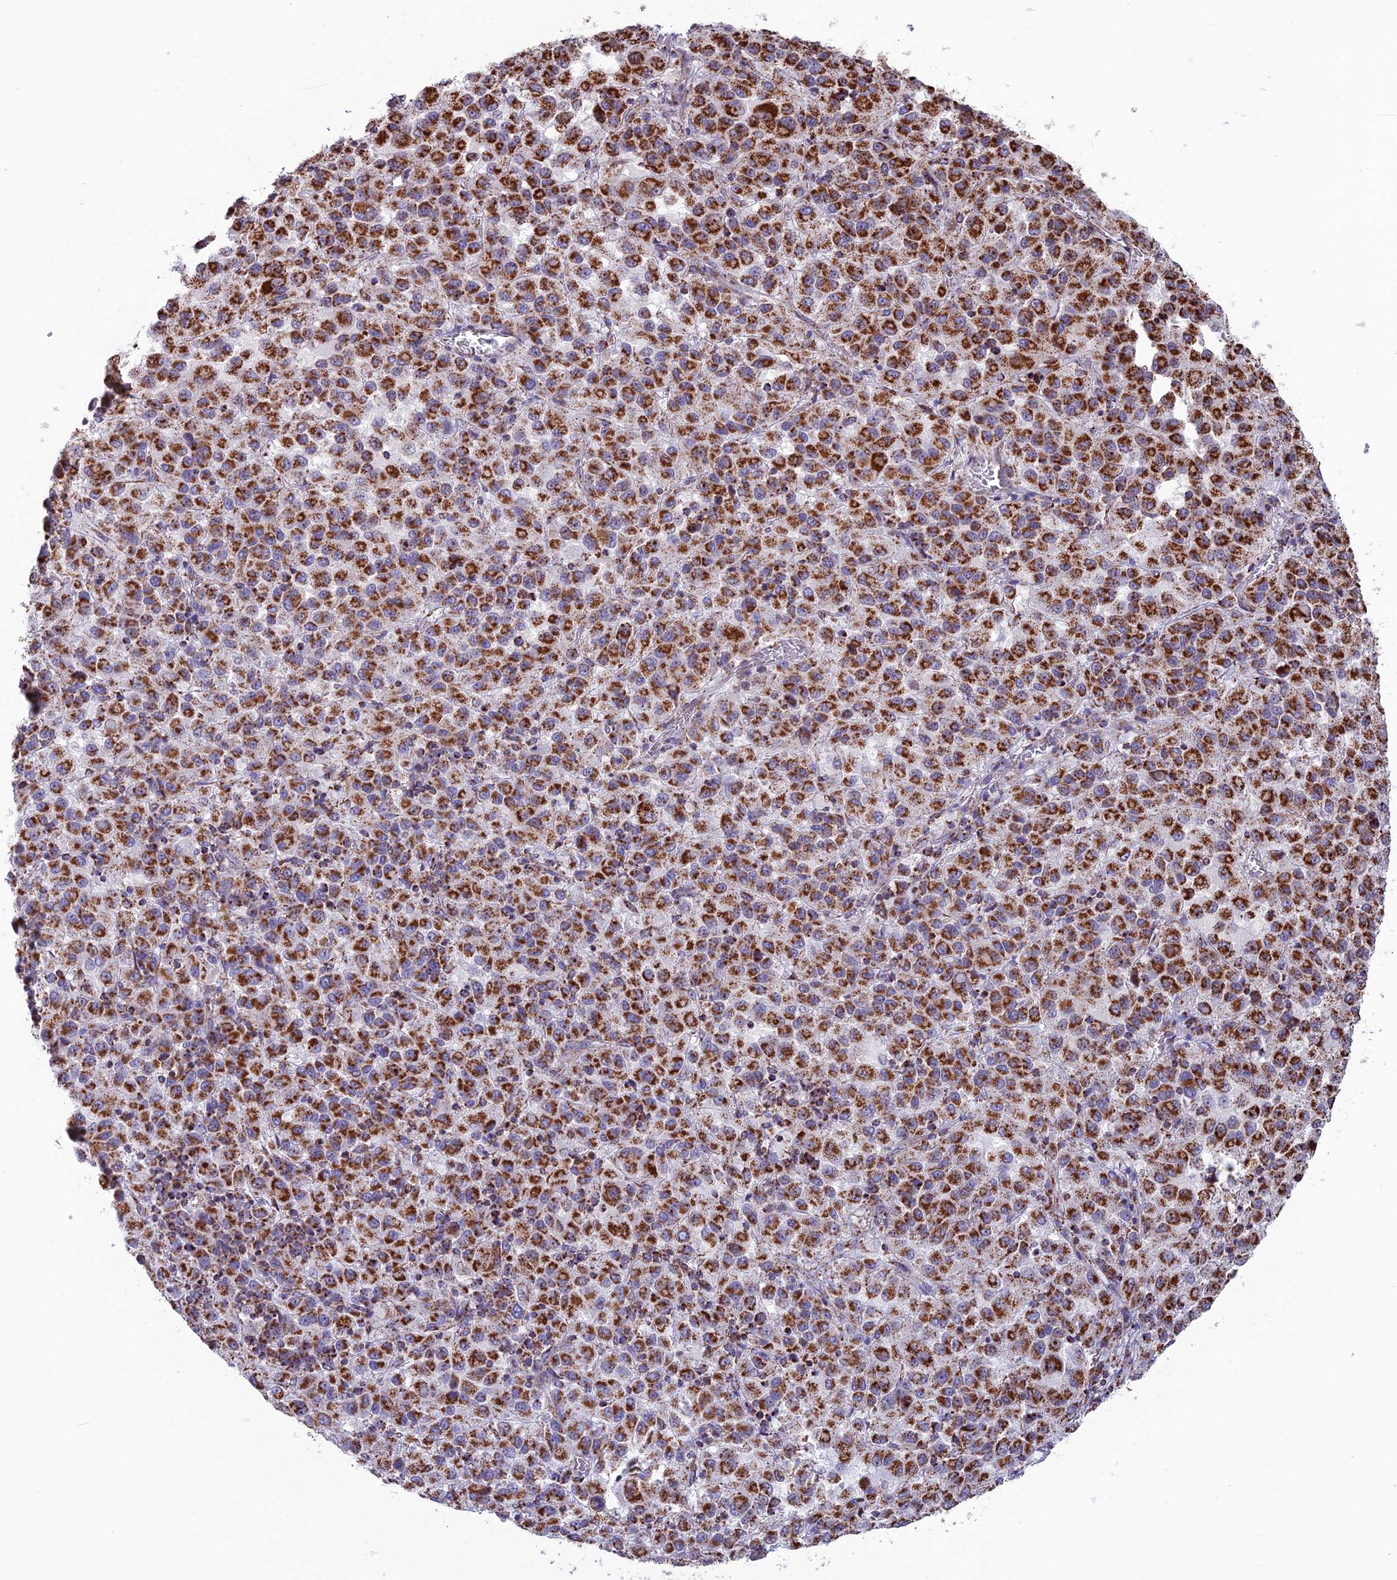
{"staining": {"intensity": "strong", "quantity": ">75%", "location": "cytoplasmic/membranous"}, "tissue": "melanoma", "cell_type": "Tumor cells", "image_type": "cancer", "snomed": [{"axis": "morphology", "description": "Malignant melanoma, Metastatic site"}, {"axis": "topography", "description": "Lung"}], "caption": "IHC of human malignant melanoma (metastatic site) shows high levels of strong cytoplasmic/membranous positivity in approximately >75% of tumor cells. The staining is performed using DAB brown chromogen to label protein expression. The nuclei are counter-stained blue using hematoxylin.", "gene": "CS", "patient": {"sex": "male", "age": 64}}